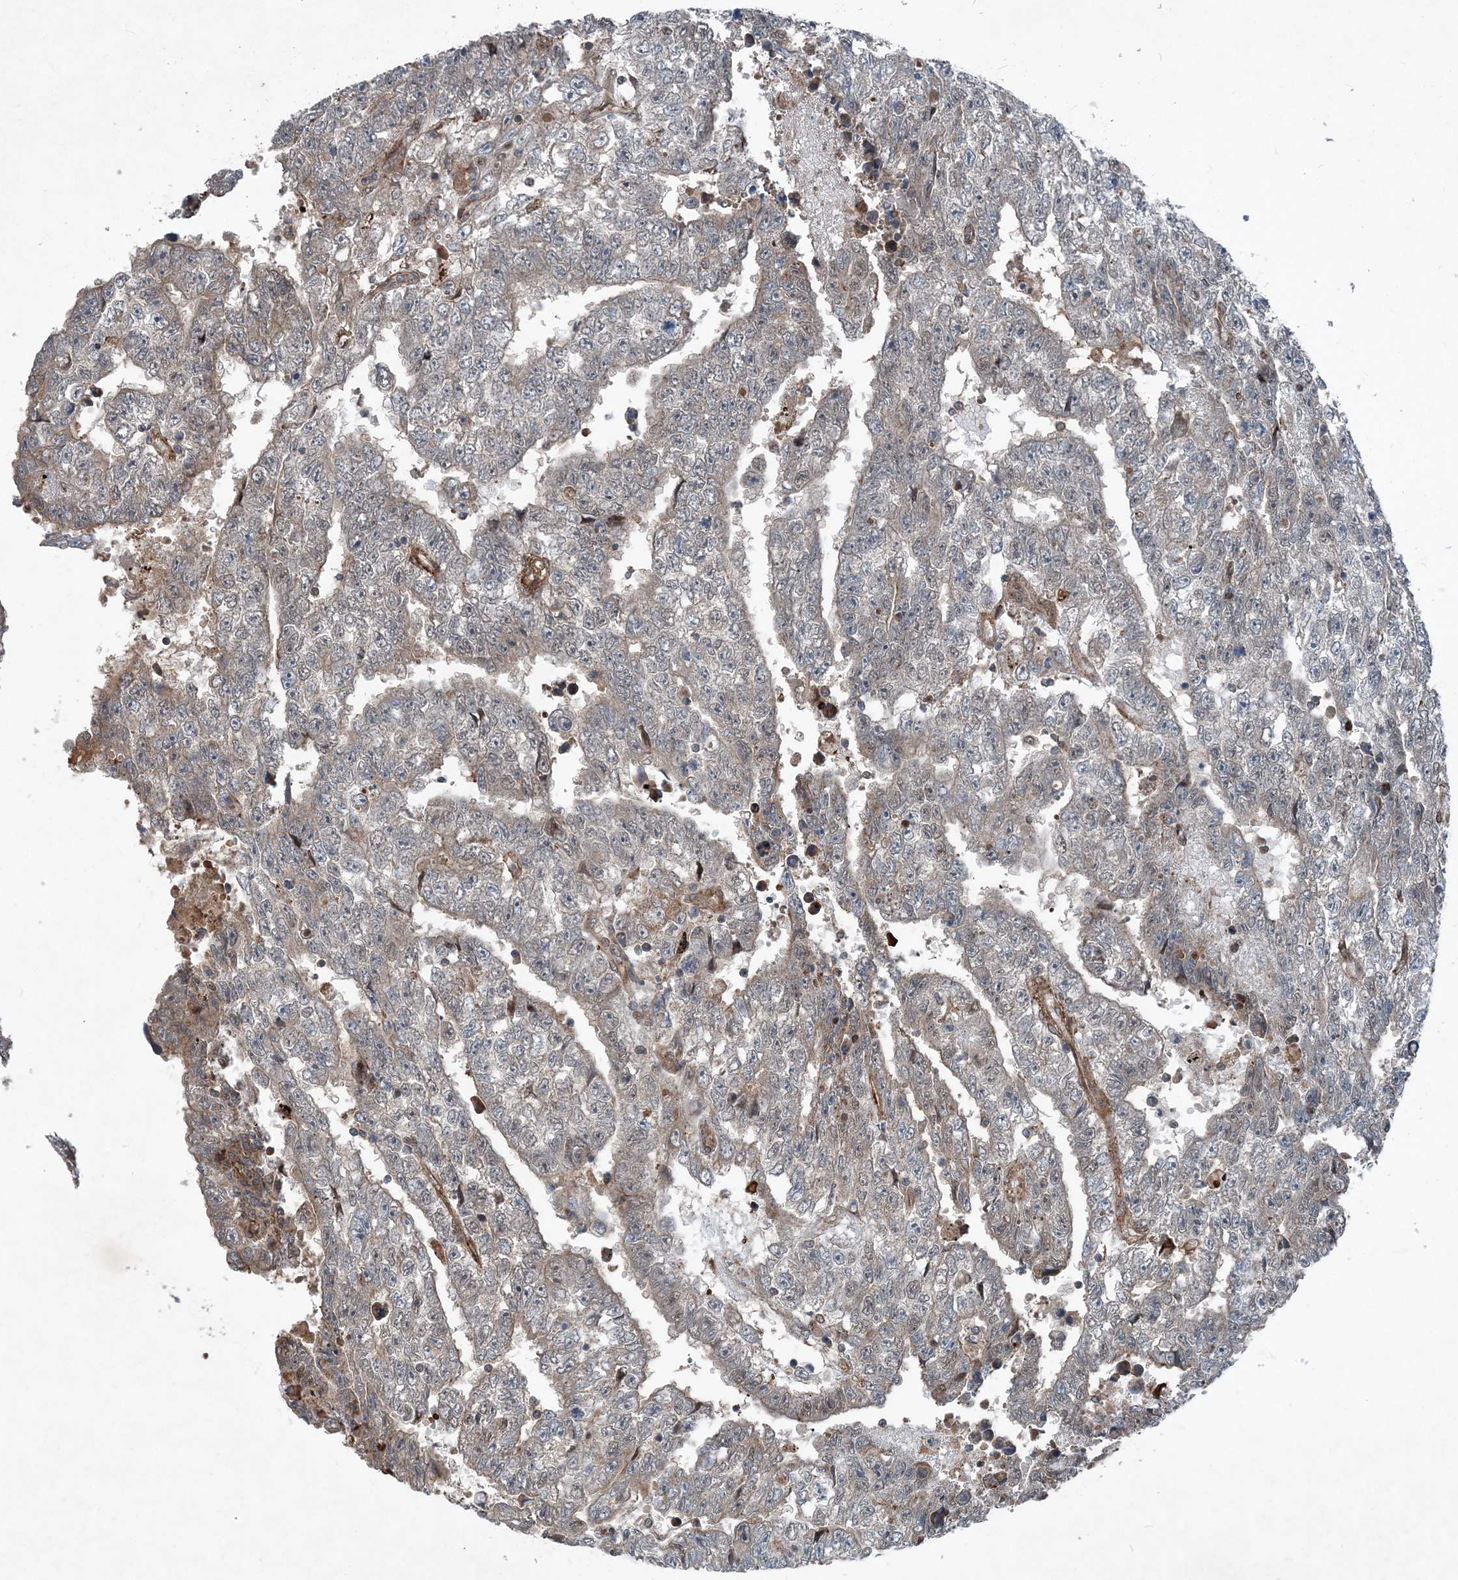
{"staining": {"intensity": "weak", "quantity": "<25%", "location": "cytoplasmic/membranous"}, "tissue": "testis cancer", "cell_type": "Tumor cells", "image_type": "cancer", "snomed": [{"axis": "morphology", "description": "Carcinoma, Embryonal, NOS"}, {"axis": "topography", "description": "Testis"}], "caption": "A histopathology image of human testis cancer (embryonal carcinoma) is negative for staining in tumor cells. (Immunohistochemistry (ihc), brightfield microscopy, high magnification).", "gene": "NDUFA2", "patient": {"sex": "male", "age": 25}}